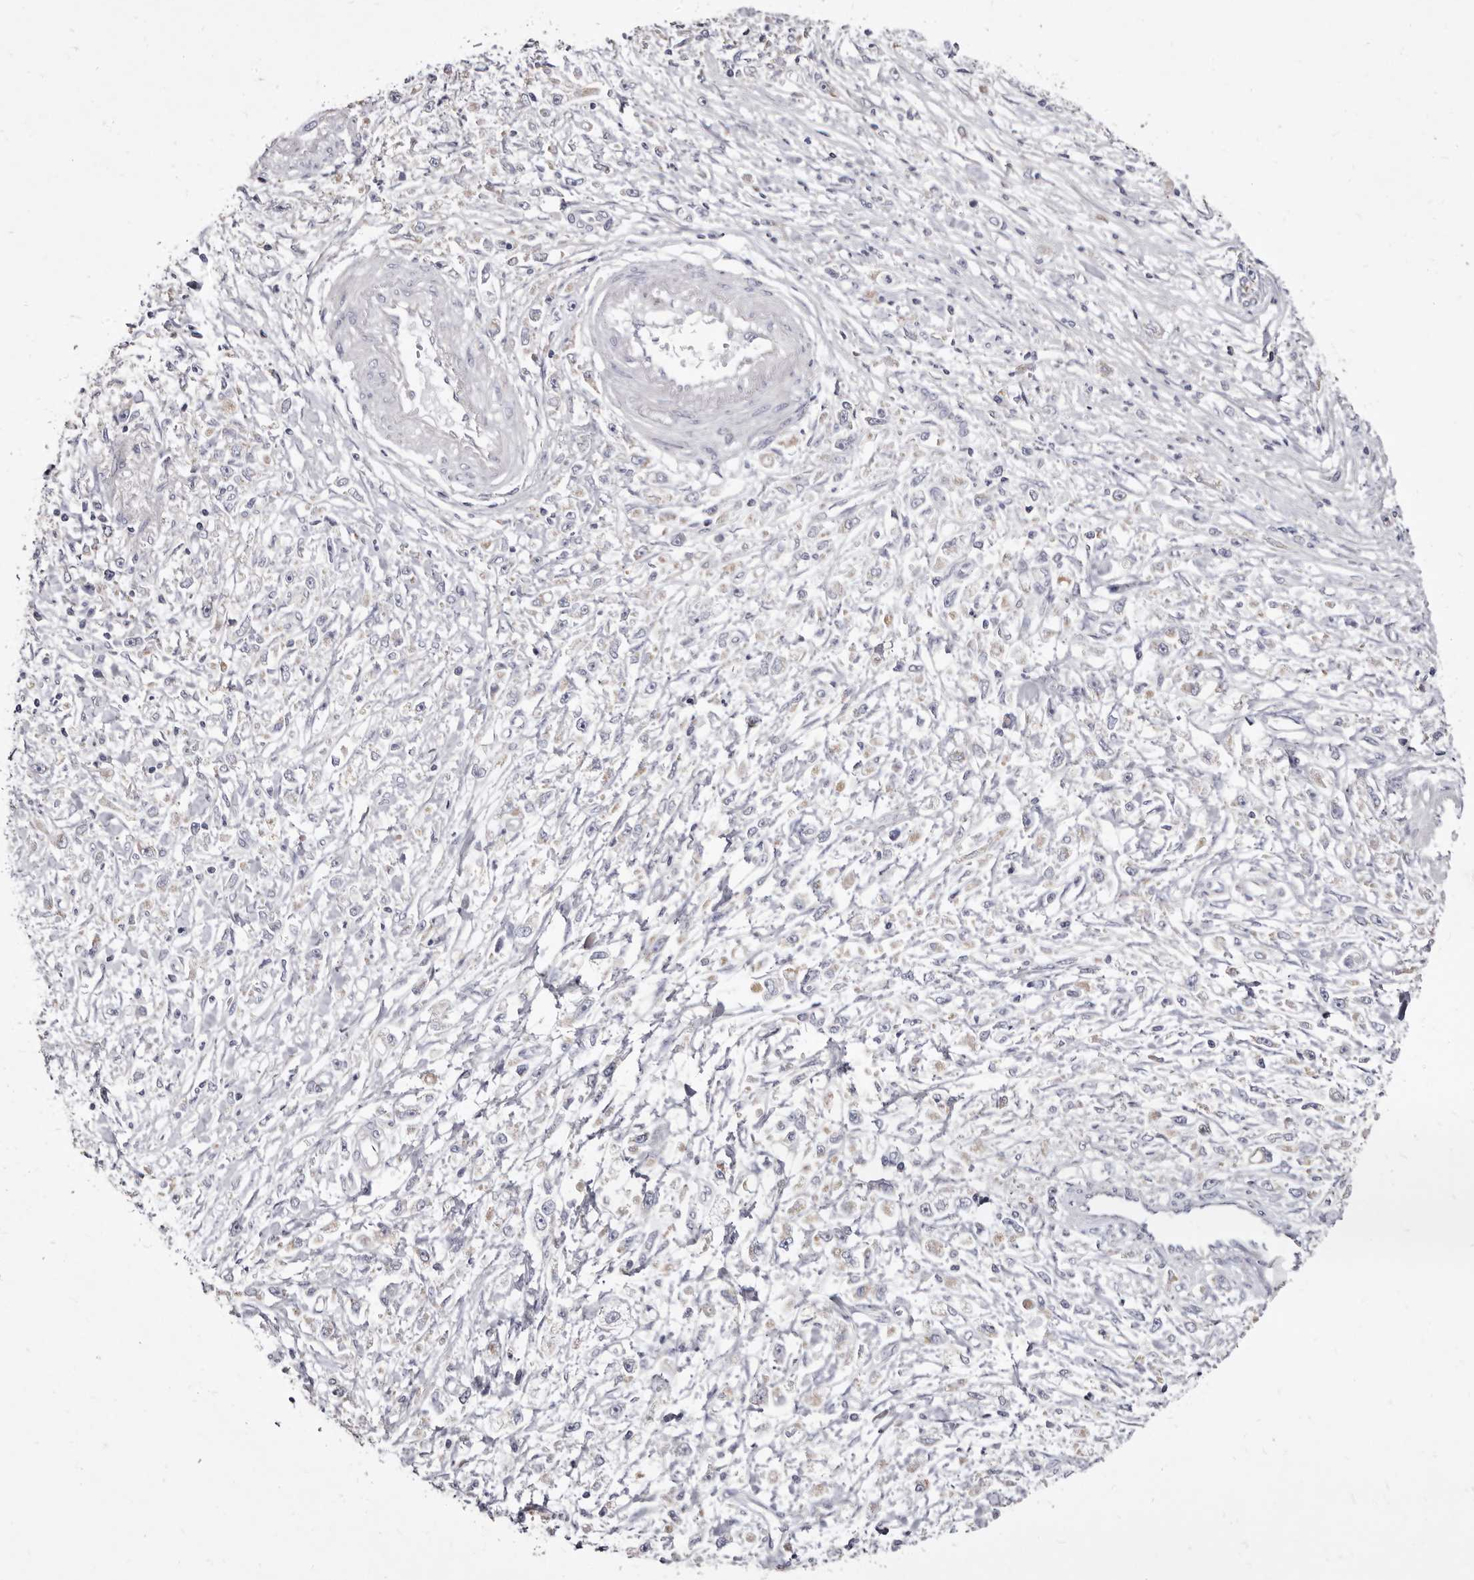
{"staining": {"intensity": "negative", "quantity": "none", "location": "none"}, "tissue": "stomach cancer", "cell_type": "Tumor cells", "image_type": "cancer", "snomed": [{"axis": "morphology", "description": "Adenocarcinoma, NOS"}, {"axis": "topography", "description": "Stomach"}], "caption": "There is no significant expression in tumor cells of stomach adenocarcinoma.", "gene": "CYP2E1", "patient": {"sex": "female", "age": 59}}